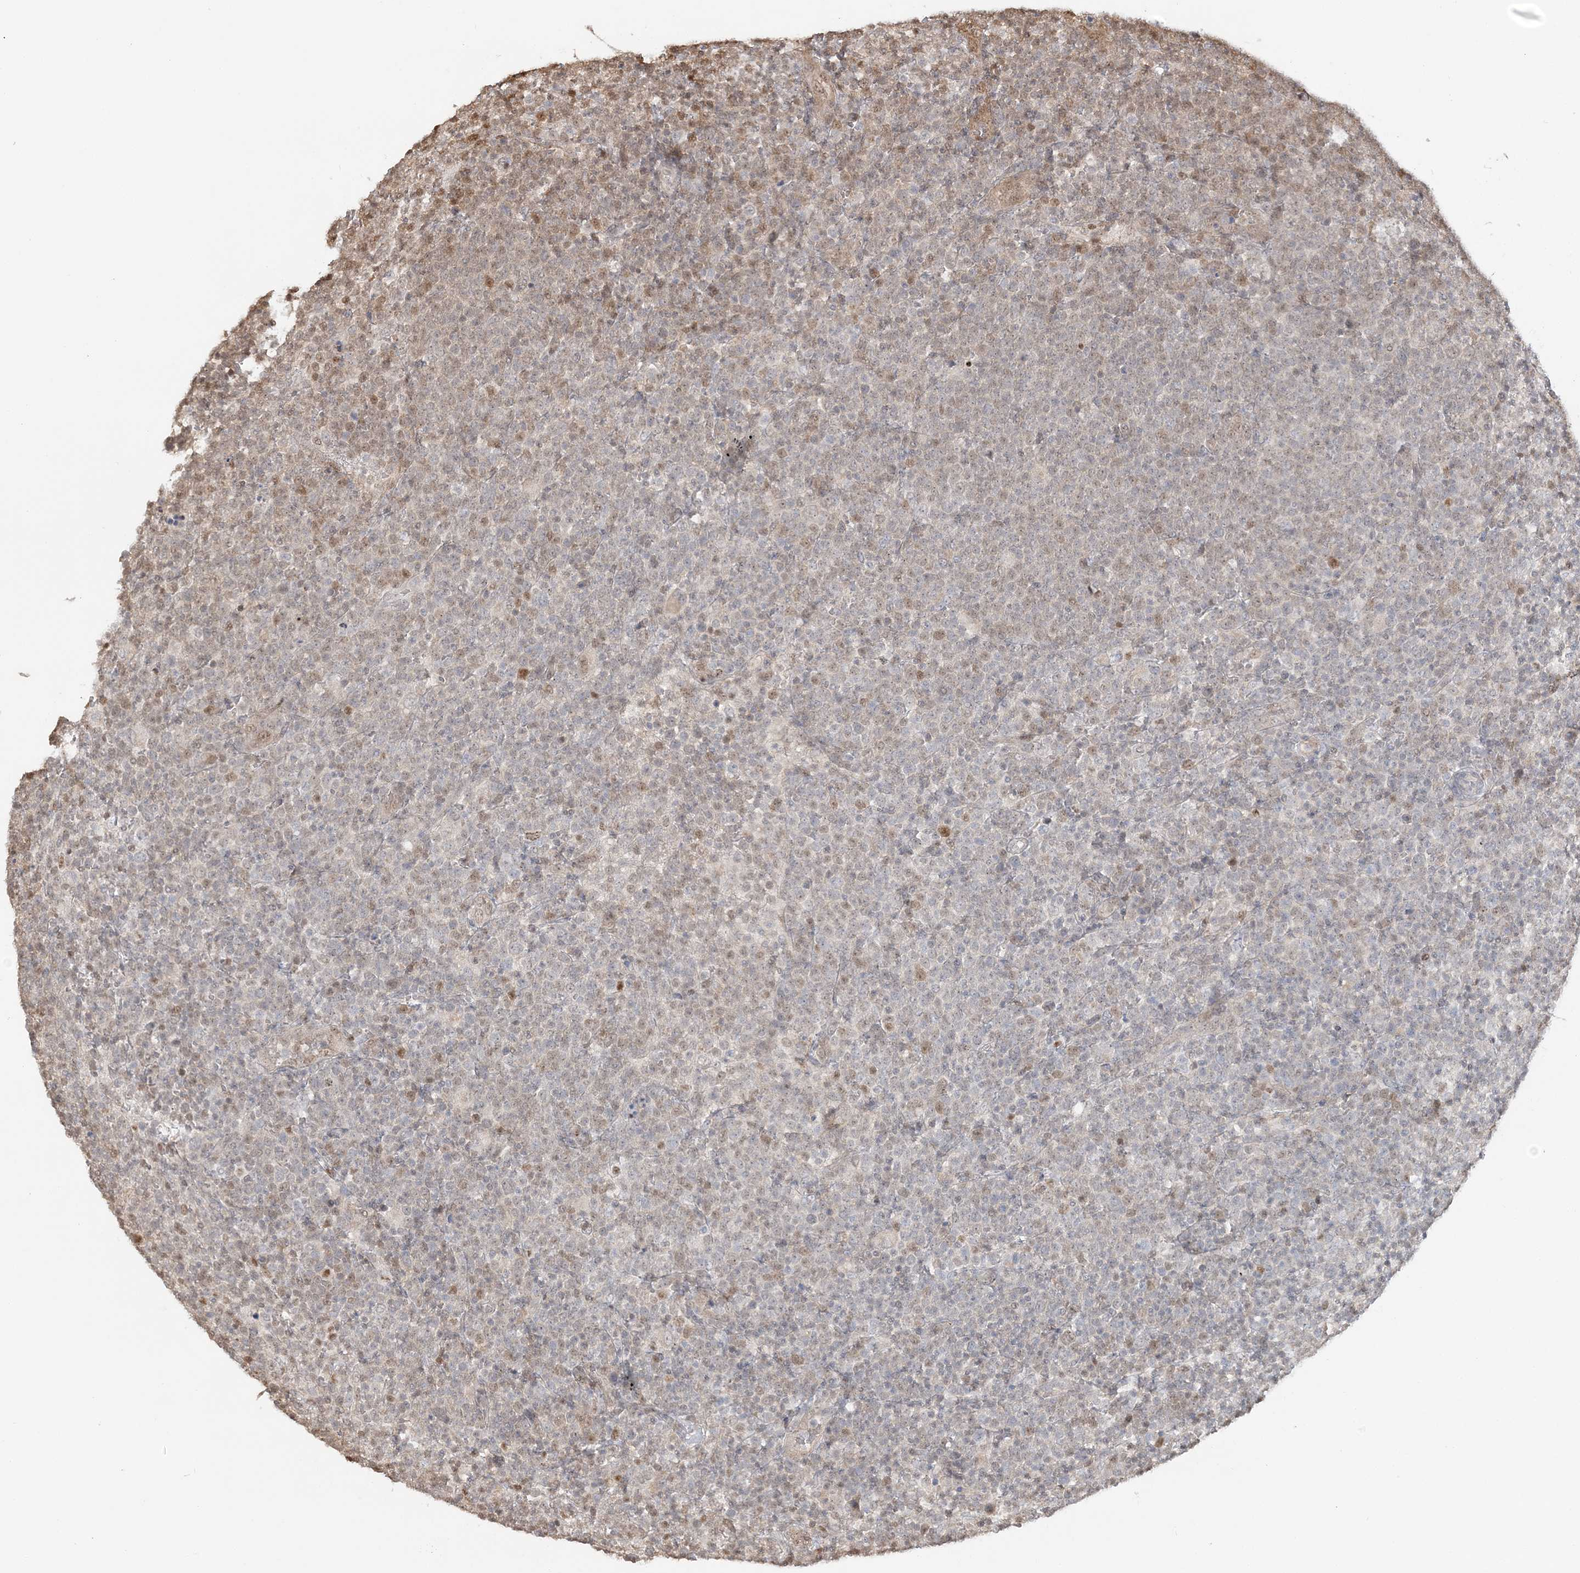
{"staining": {"intensity": "weak", "quantity": "25%-75%", "location": "nuclear"}, "tissue": "lymphoma", "cell_type": "Tumor cells", "image_type": "cancer", "snomed": [{"axis": "morphology", "description": "Malignant lymphoma, non-Hodgkin's type, High grade"}, {"axis": "topography", "description": "Lymph node"}], "caption": "Immunohistochemical staining of malignant lymphoma, non-Hodgkin's type (high-grade) shows low levels of weak nuclear protein expression in approximately 25%-75% of tumor cells.", "gene": "SUMO2", "patient": {"sex": "male", "age": 61}}